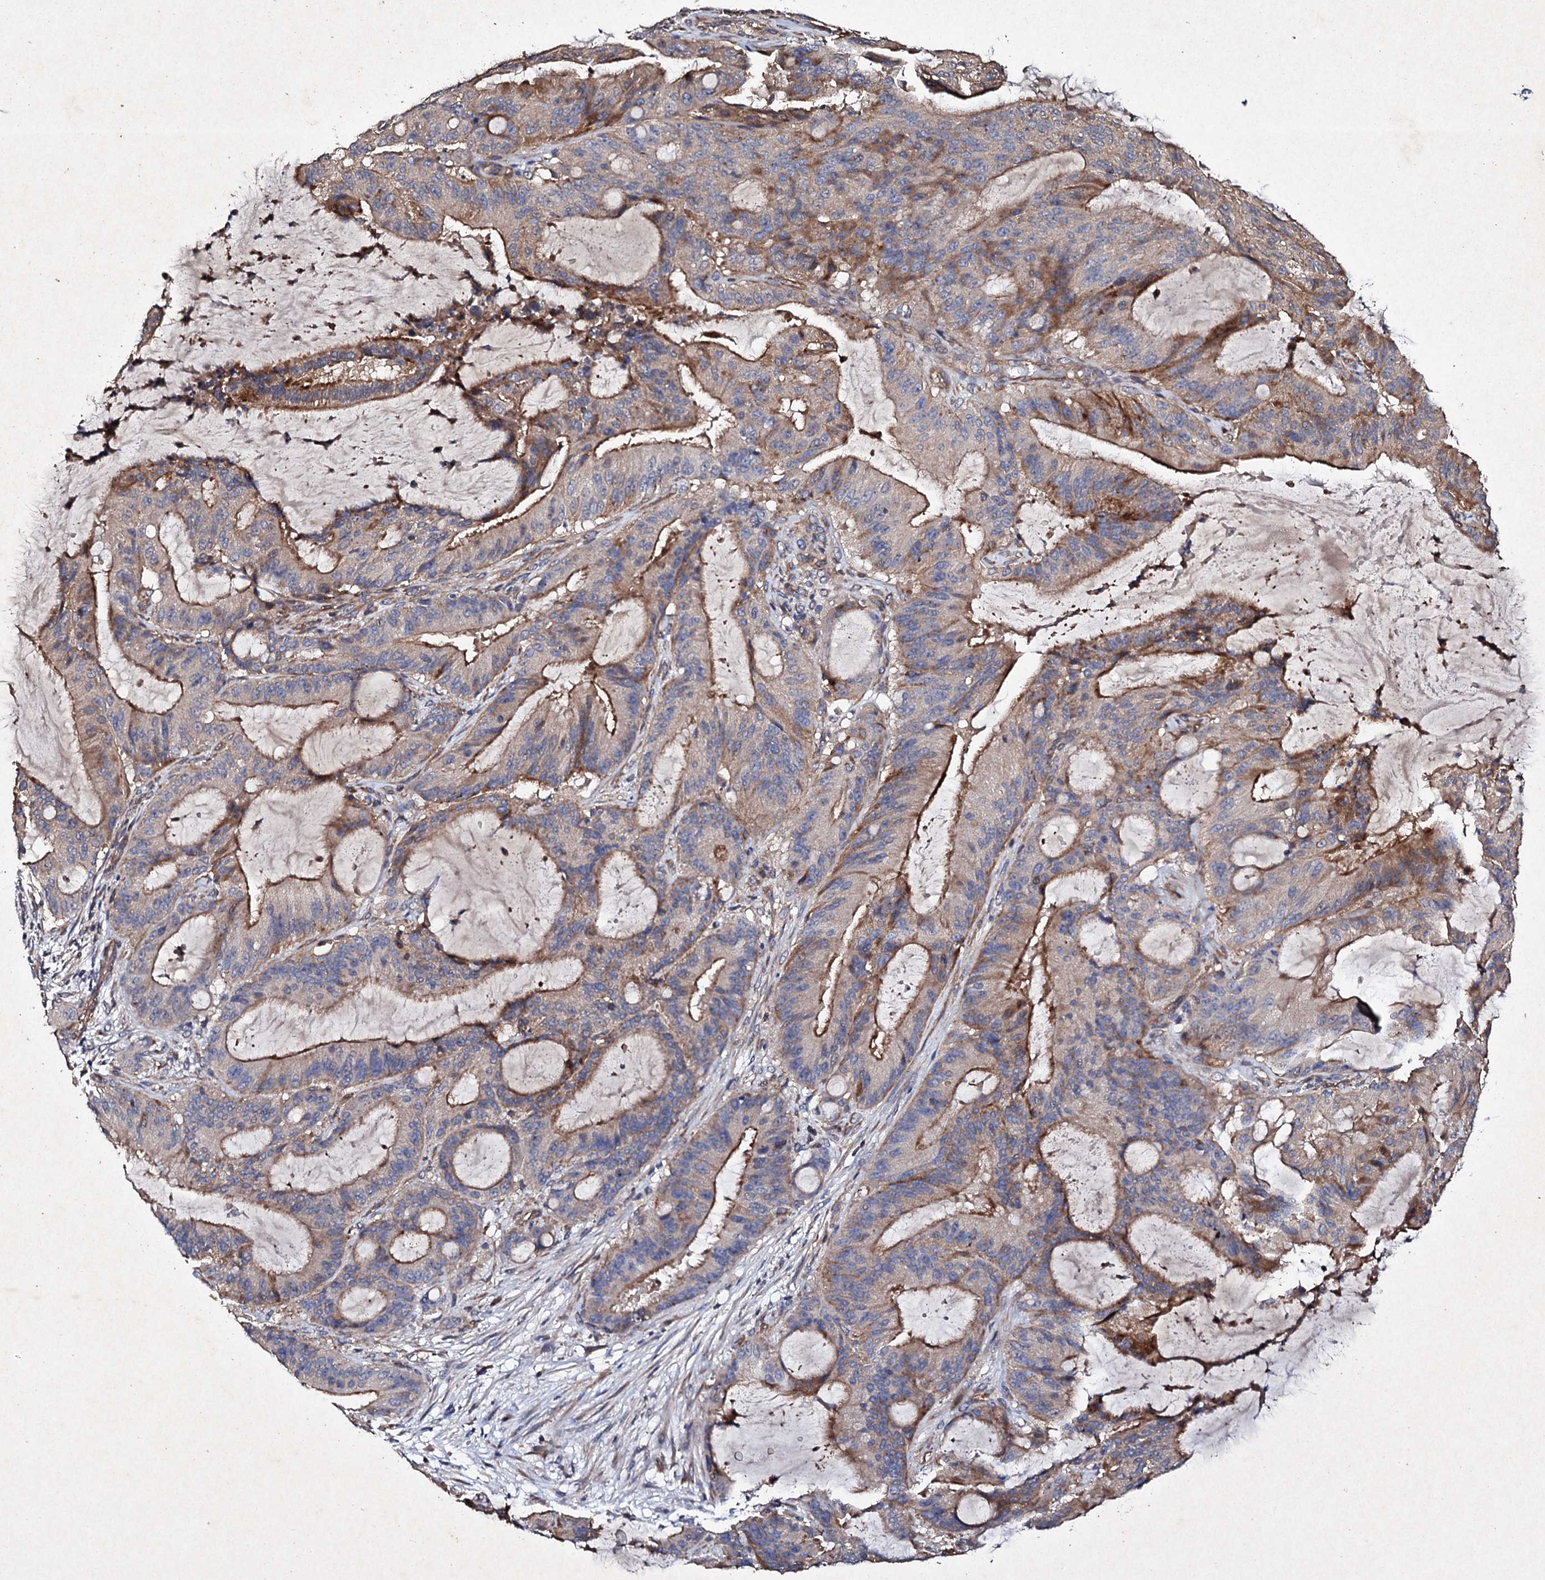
{"staining": {"intensity": "moderate", "quantity": "25%-75%", "location": "cytoplasmic/membranous"}, "tissue": "liver cancer", "cell_type": "Tumor cells", "image_type": "cancer", "snomed": [{"axis": "morphology", "description": "Normal tissue, NOS"}, {"axis": "morphology", "description": "Cholangiocarcinoma"}, {"axis": "topography", "description": "Liver"}, {"axis": "topography", "description": "Peripheral nerve tissue"}], "caption": "Protein analysis of liver cancer tissue reveals moderate cytoplasmic/membranous positivity in about 25%-75% of tumor cells.", "gene": "MOCOS", "patient": {"sex": "female", "age": 73}}